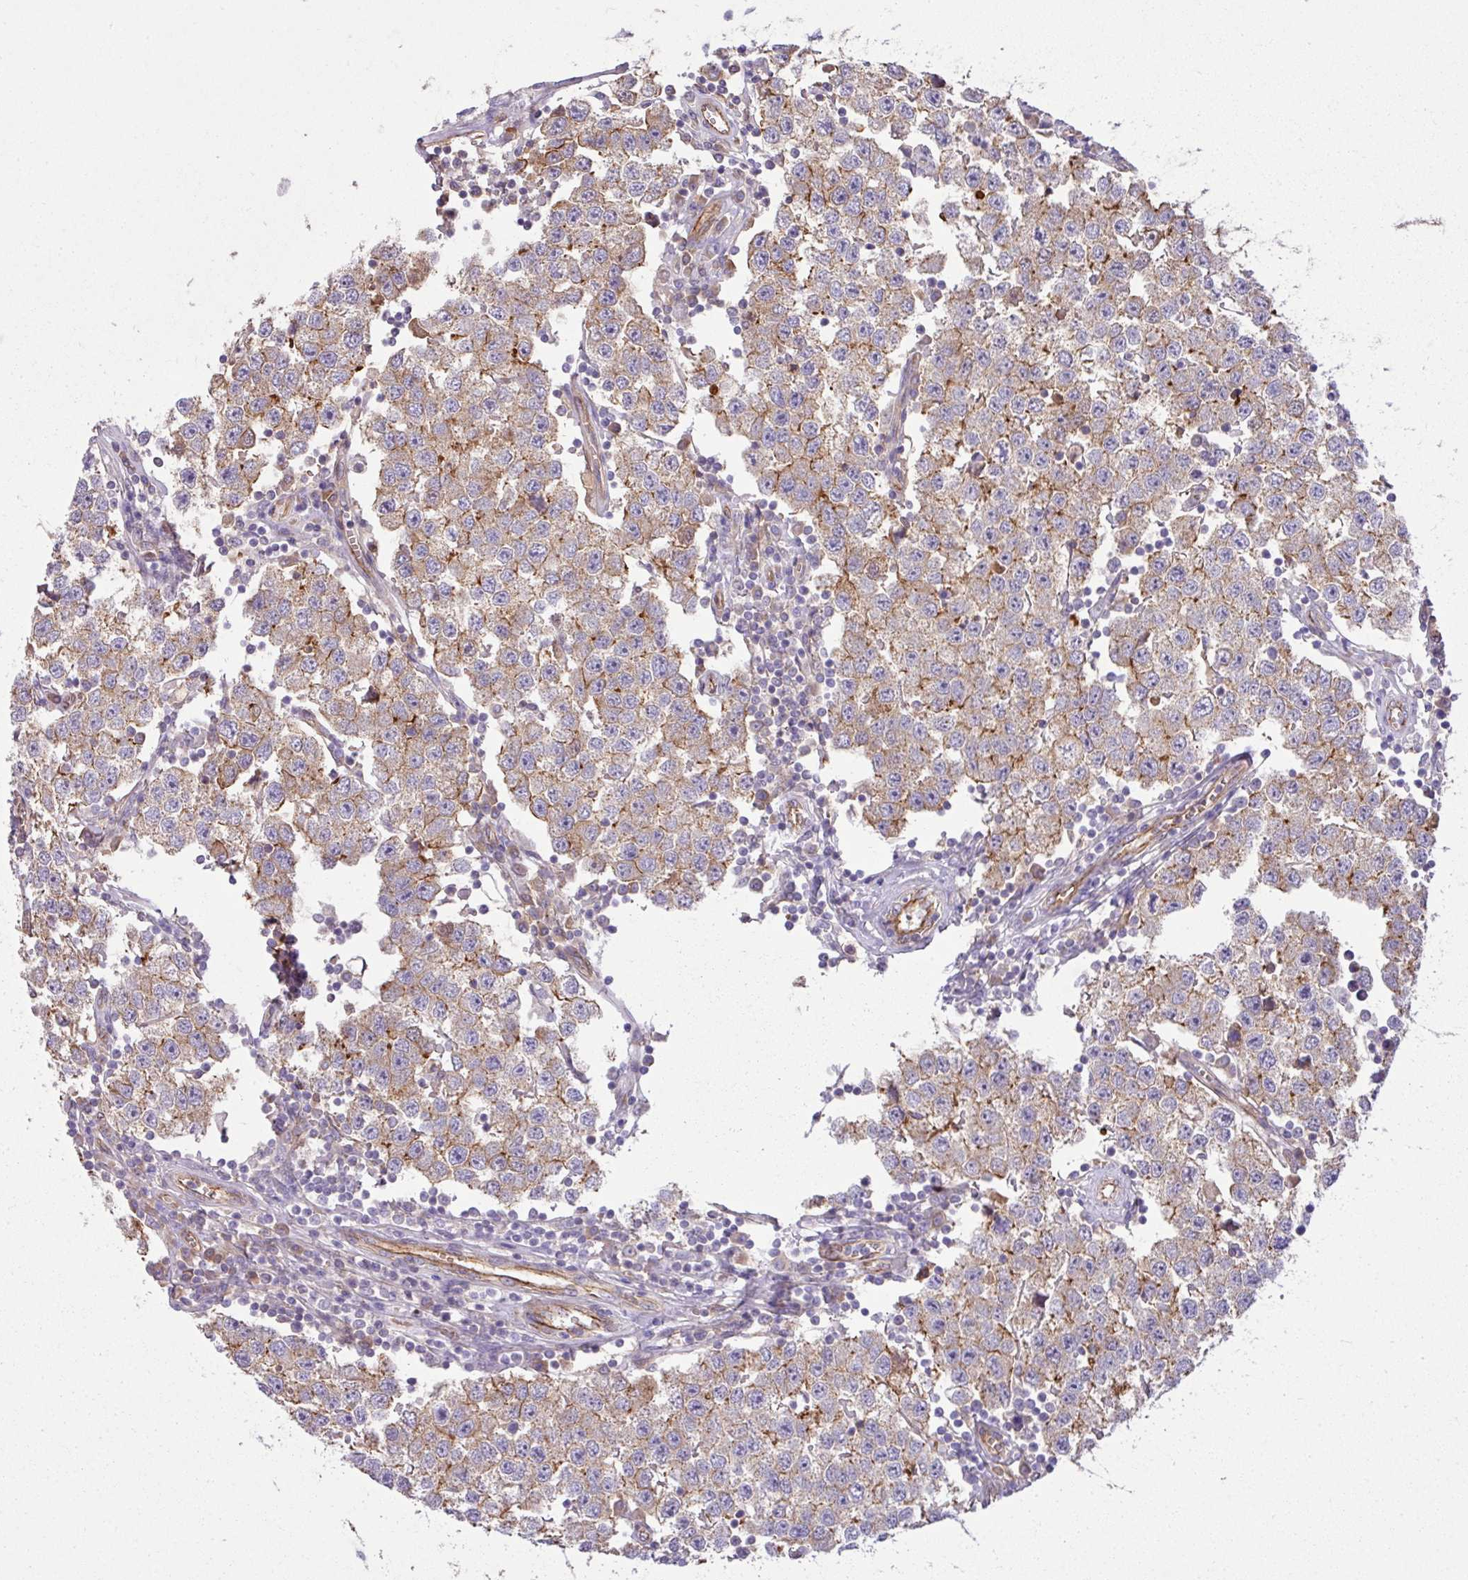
{"staining": {"intensity": "moderate", "quantity": "25%-75%", "location": "cytoplasmic/membranous"}, "tissue": "testis cancer", "cell_type": "Tumor cells", "image_type": "cancer", "snomed": [{"axis": "morphology", "description": "Seminoma, NOS"}, {"axis": "topography", "description": "Testis"}], "caption": "An immunohistochemistry (IHC) image of tumor tissue is shown. Protein staining in brown shows moderate cytoplasmic/membranous positivity in testis seminoma within tumor cells.", "gene": "LRRC53", "patient": {"sex": "male", "age": 34}}